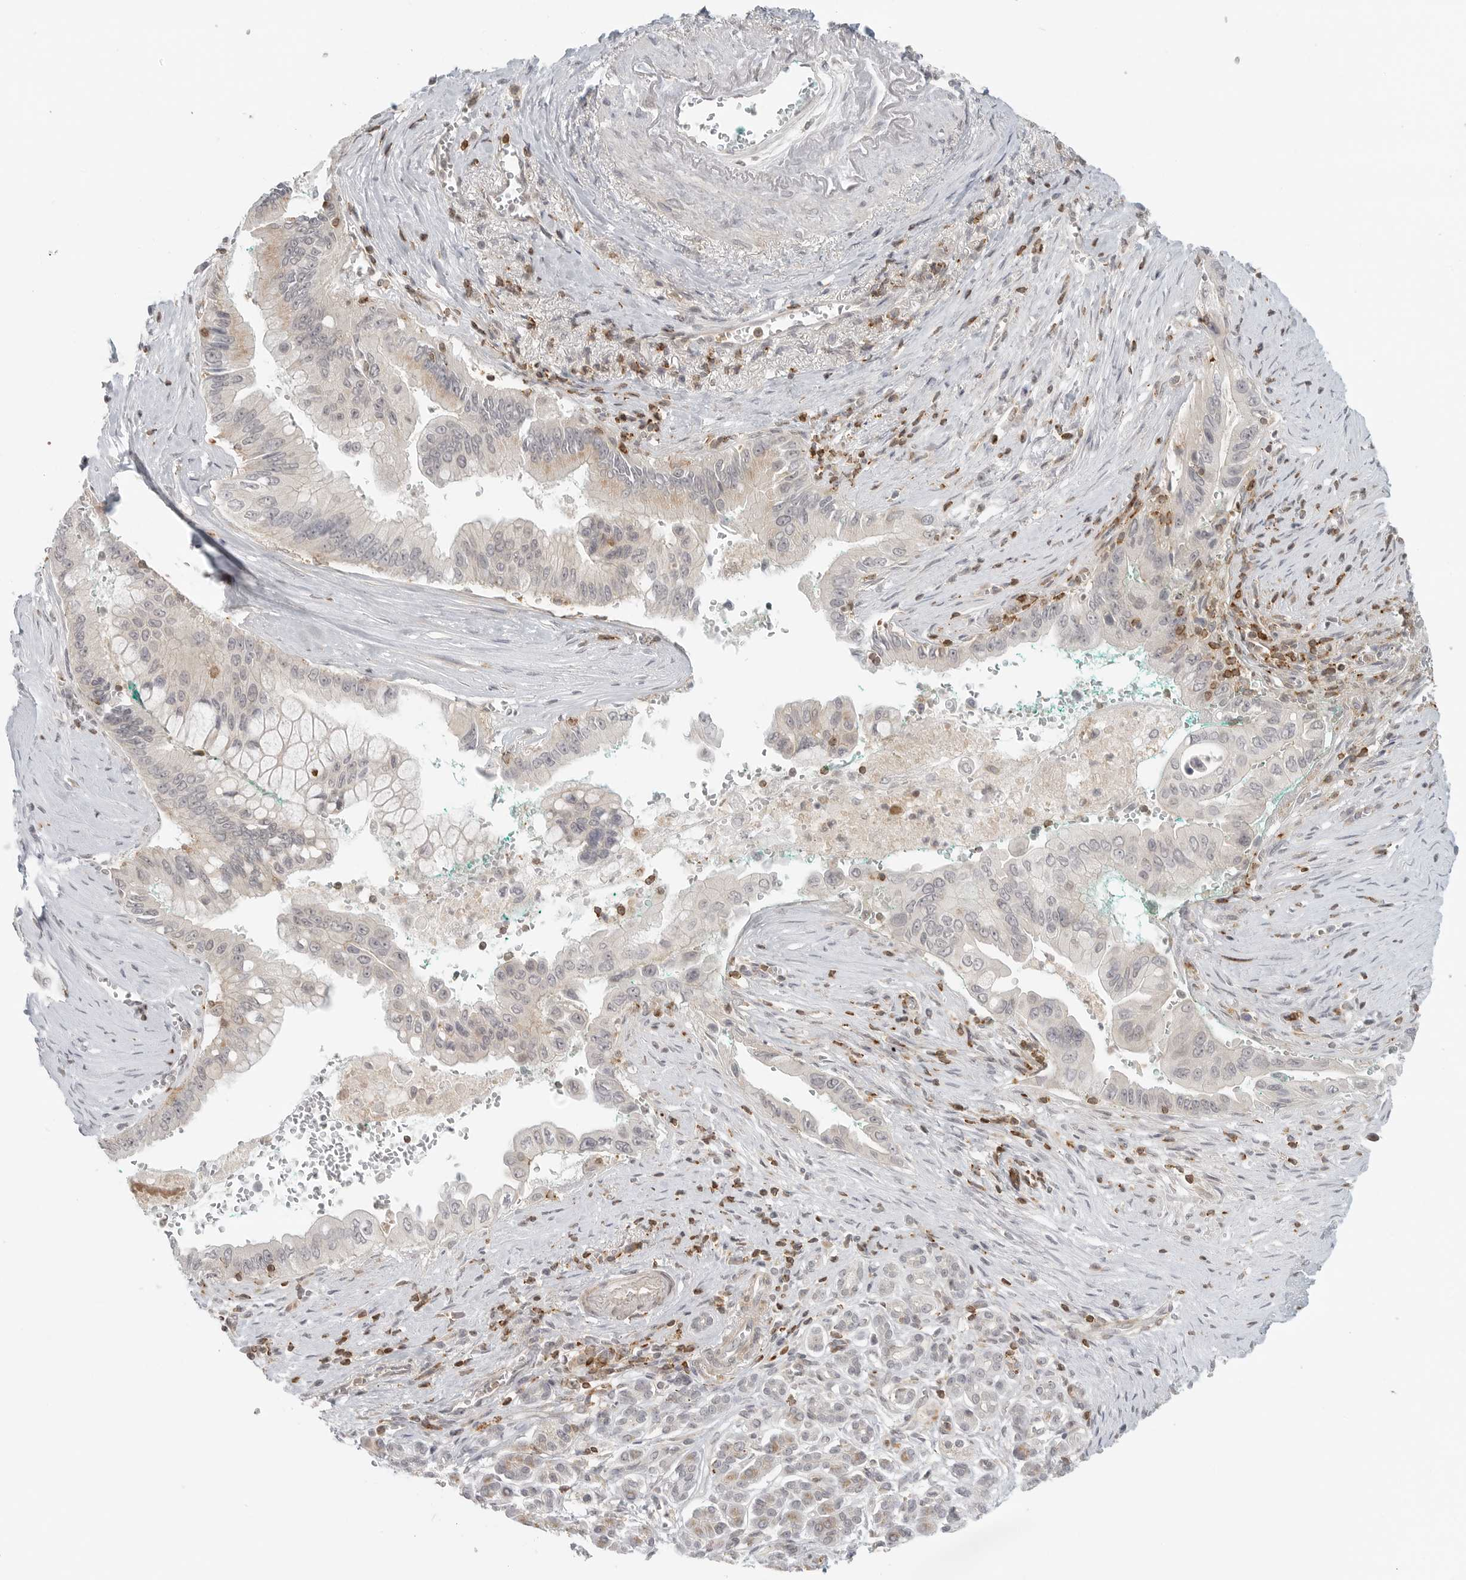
{"staining": {"intensity": "weak", "quantity": "<25%", "location": "cytoplasmic/membranous"}, "tissue": "pancreatic cancer", "cell_type": "Tumor cells", "image_type": "cancer", "snomed": [{"axis": "morphology", "description": "Adenocarcinoma, NOS"}, {"axis": "topography", "description": "Pancreas"}], "caption": "A micrograph of human pancreatic adenocarcinoma is negative for staining in tumor cells.", "gene": "SH3KBP1", "patient": {"sex": "male", "age": 78}}